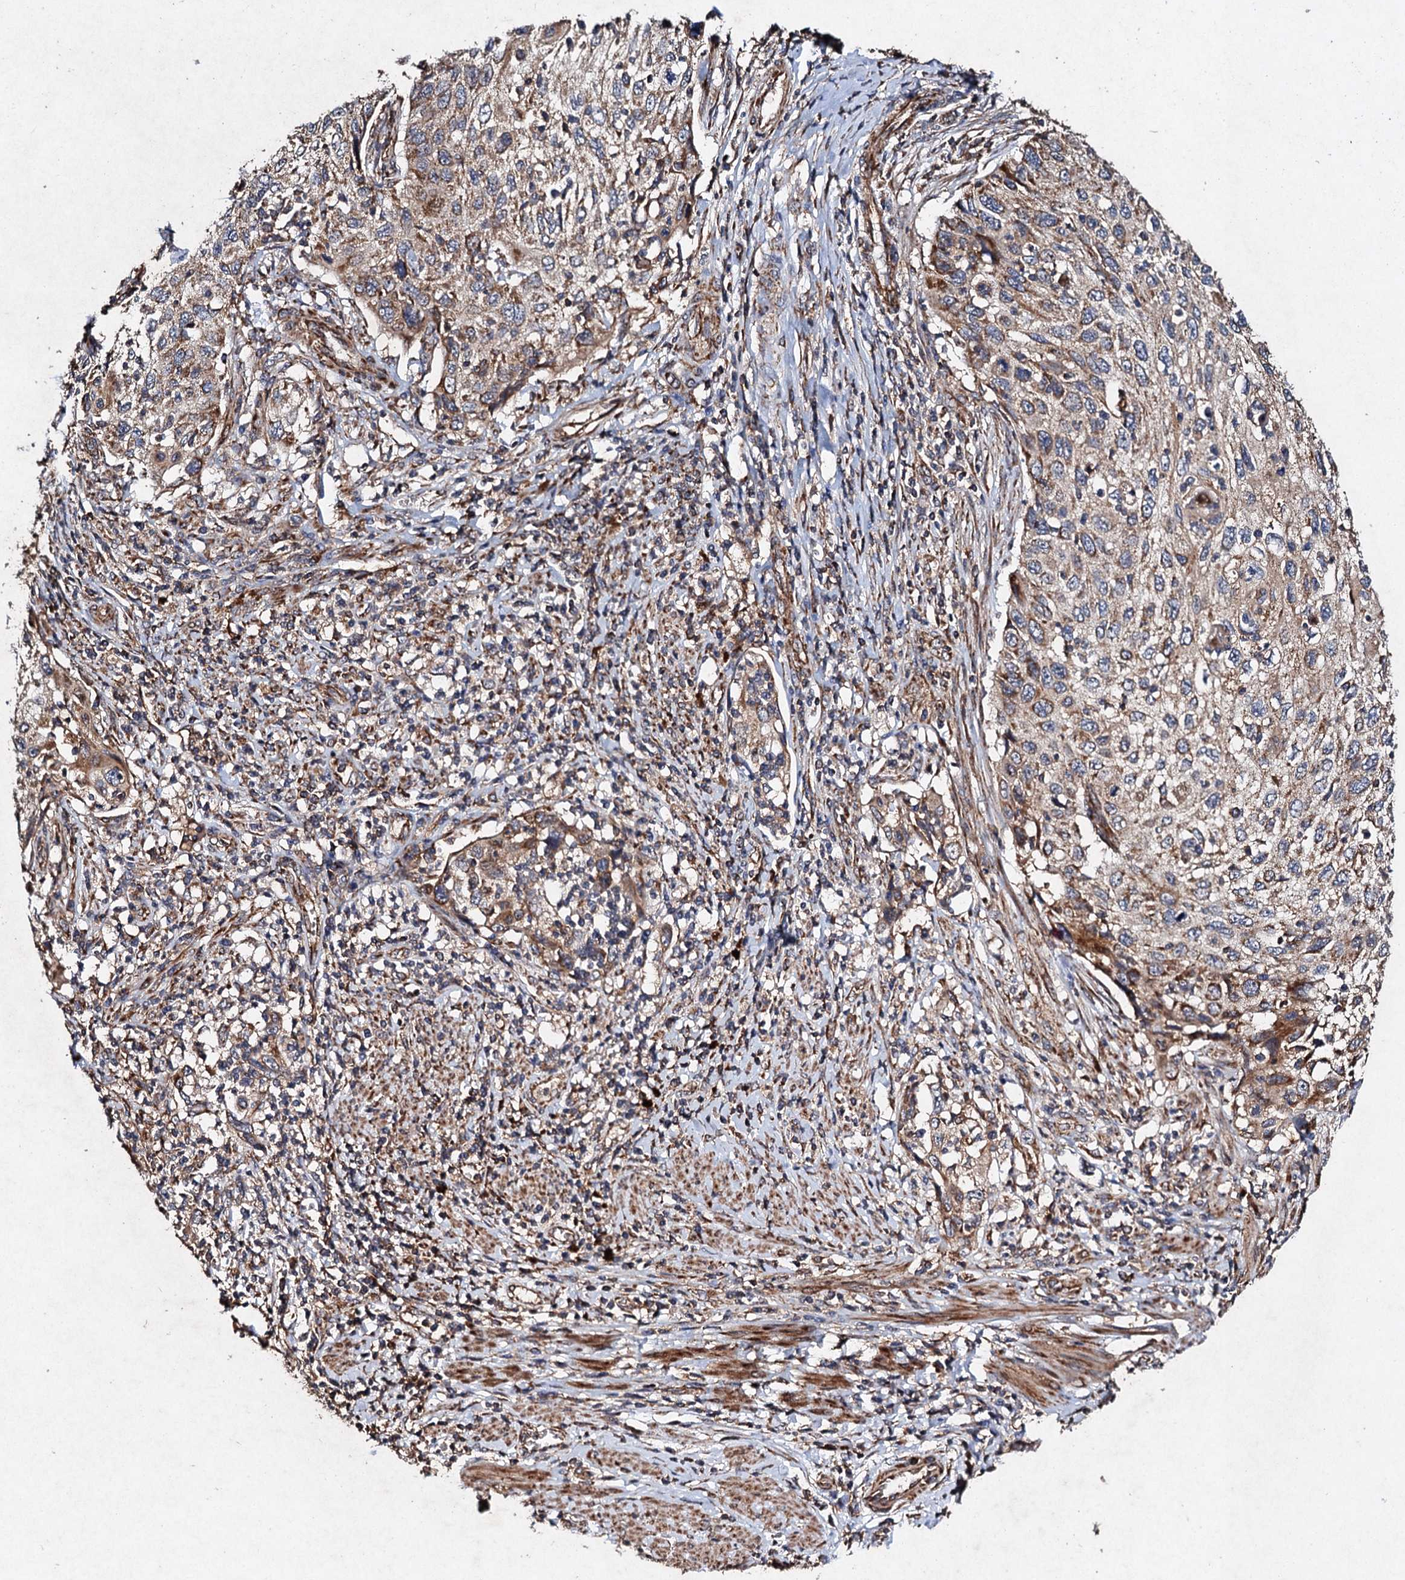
{"staining": {"intensity": "moderate", "quantity": ">75%", "location": "cytoplasmic/membranous"}, "tissue": "cervical cancer", "cell_type": "Tumor cells", "image_type": "cancer", "snomed": [{"axis": "morphology", "description": "Squamous cell carcinoma, NOS"}, {"axis": "topography", "description": "Cervix"}], "caption": "Immunohistochemistry of human cervical squamous cell carcinoma exhibits medium levels of moderate cytoplasmic/membranous staining in about >75% of tumor cells.", "gene": "NDUFA13", "patient": {"sex": "female", "age": 70}}